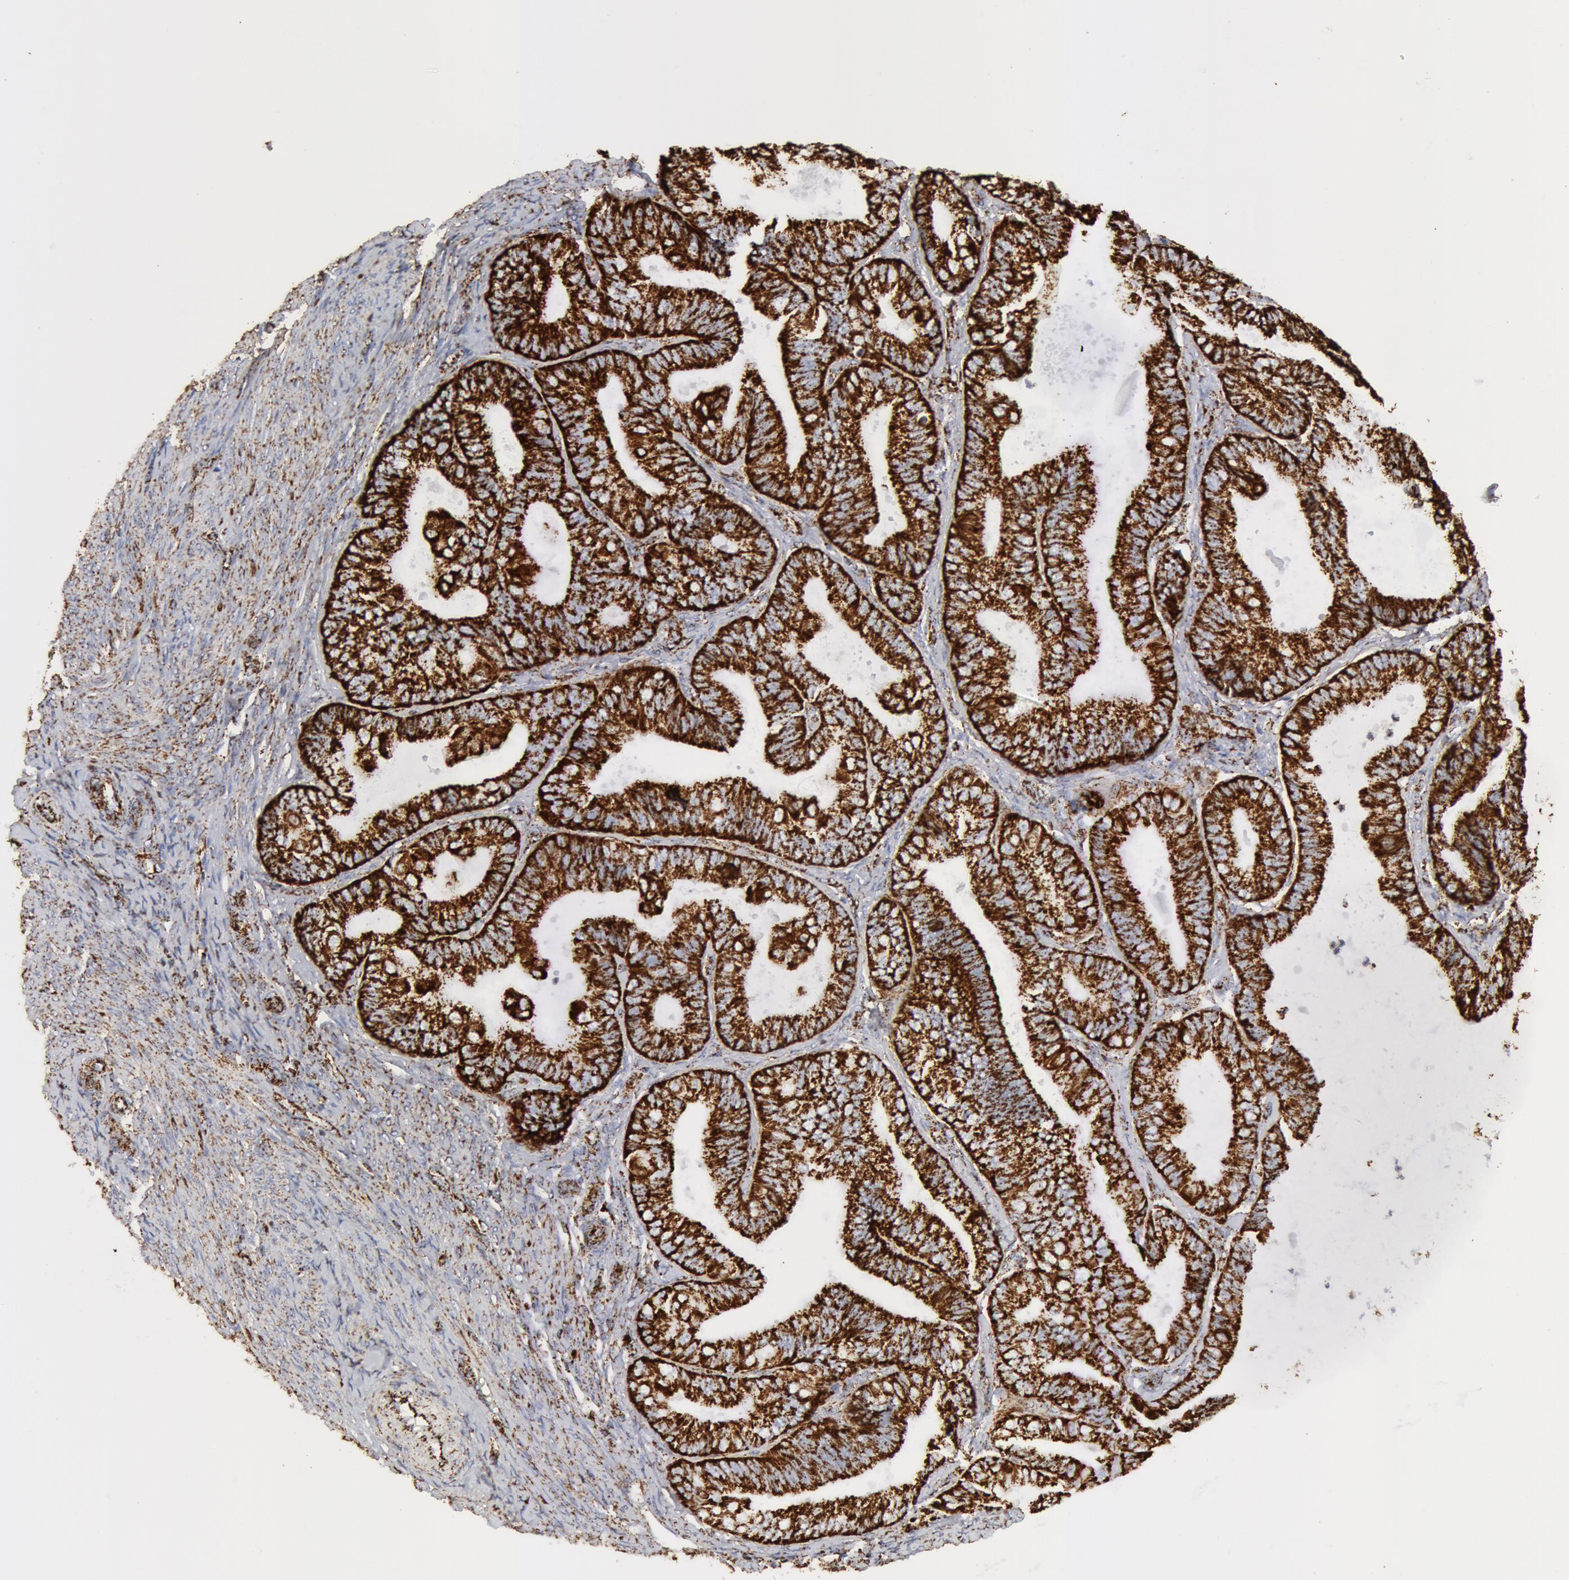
{"staining": {"intensity": "strong", "quantity": ">75%", "location": "cytoplasmic/membranous"}, "tissue": "endometrial cancer", "cell_type": "Tumor cells", "image_type": "cancer", "snomed": [{"axis": "morphology", "description": "Adenocarcinoma, NOS"}, {"axis": "topography", "description": "Endometrium"}], "caption": "Immunohistochemistry of endometrial cancer shows high levels of strong cytoplasmic/membranous positivity in approximately >75% of tumor cells. Nuclei are stained in blue.", "gene": "ATP5F1B", "patient": {"sex": "female", "age": 63}}